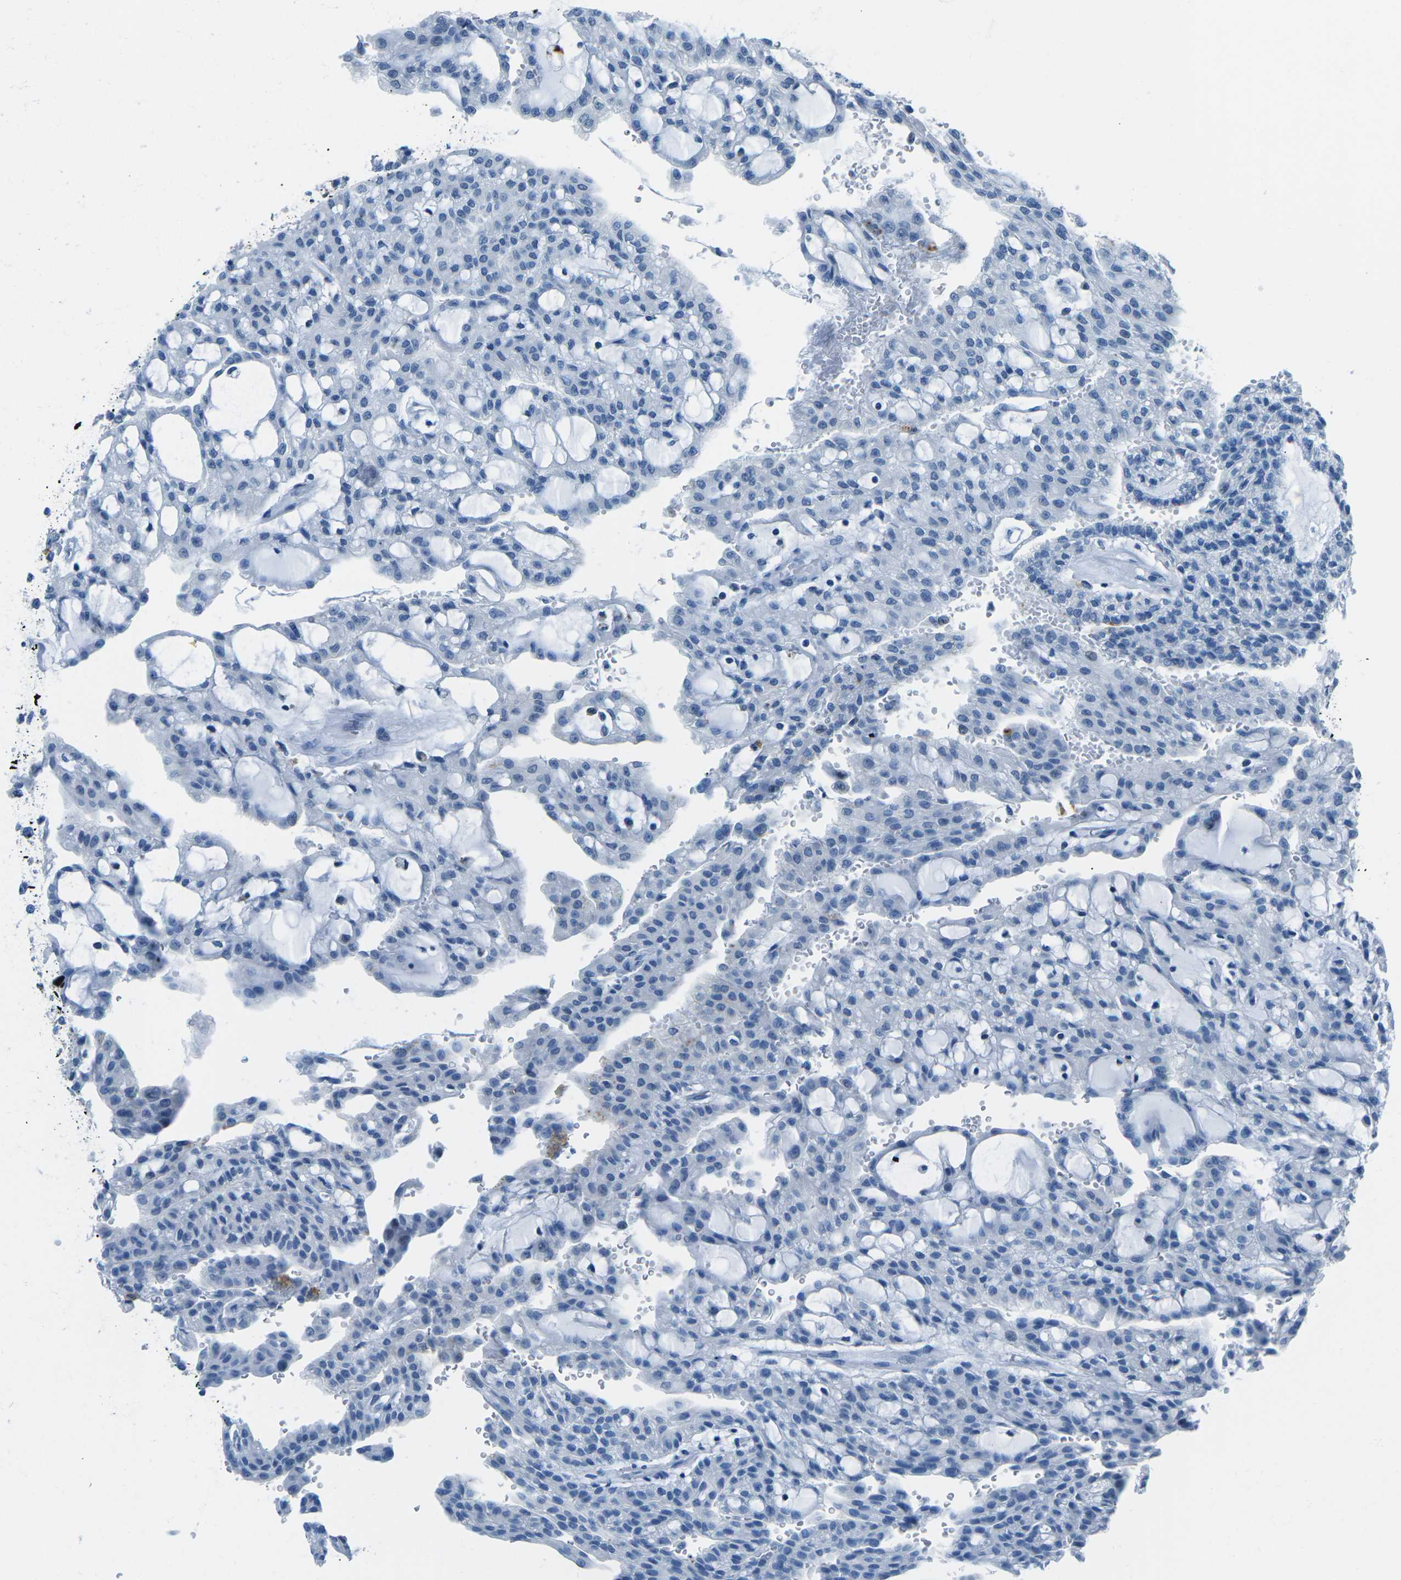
{"staining": {"intensity": "negative", "quantity": "none", "location": "none"}, "tissue": "renal cancer", "cell_type": "Tumor cells", "image_type": "cancer", "snomed": [{"axis": "morphology", "description": "Adenocarcinoma, NOS"}, {"axis": "topography", "description": "Kidney"}], "caption": "This is an immunohistochemistry image of renal cancer. There is no expression in tumor cells.", "gene": "MYH8", "patient": {"sex": "male", "age": 63}}